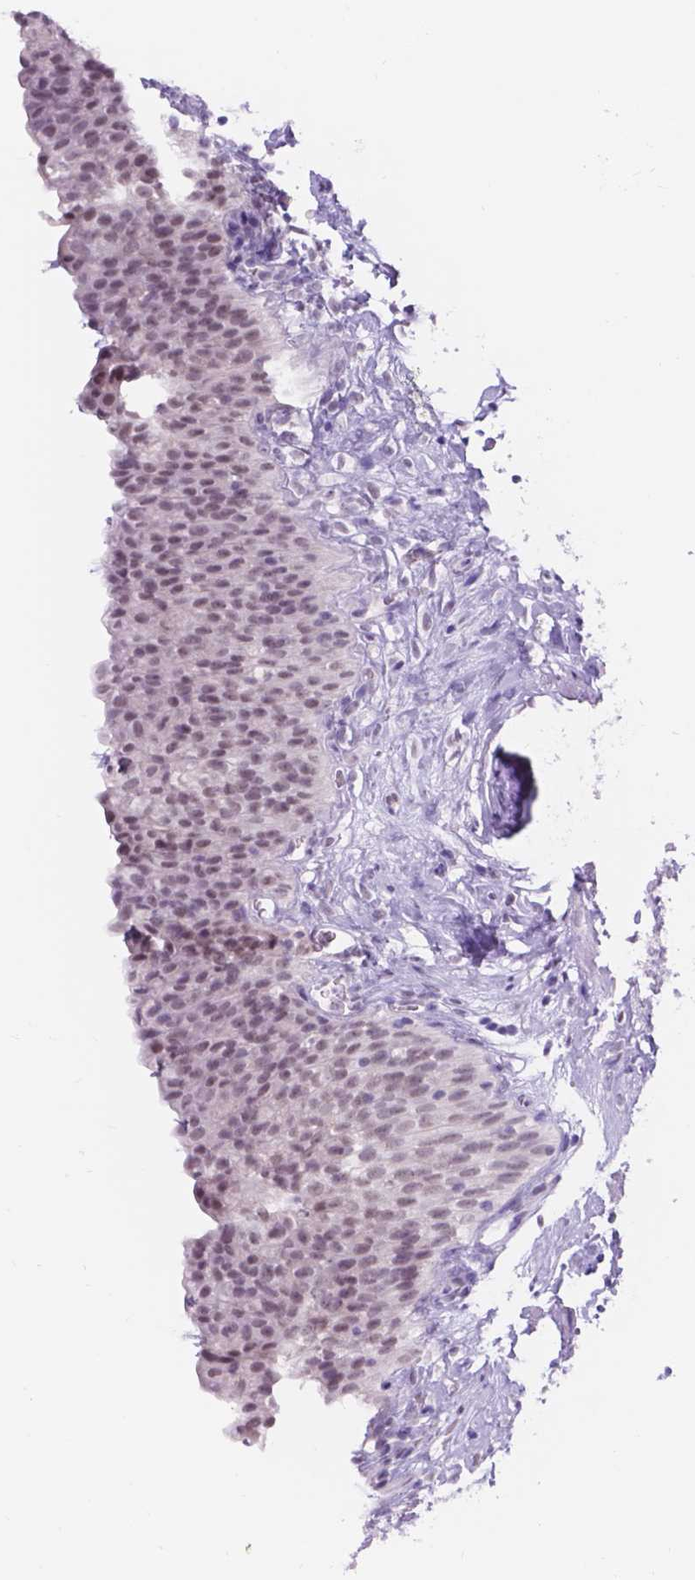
{"staining": {"intensity": "moderate", "quantity": "<25%", "location": "nuclear"}, "tissue": "urinary bladder", "cell_type": "Urothelial cells", "image_type": "normal", "snomed": [{"axis": "morphology", "description": "Normal tissue, NOS"}, {"axis": "topography", "description": "Urinary bladder"}, {"axis": "topography", "description": "Prostate"}], "caption": "Immunohistochemical staining of normal human urinary bladder exhibits <25% levels of moderate nuclear protein staining in approximately <25% of urothelial cells.", "gene": "DCC", "patient": {"sex": "male", "age": 76}}